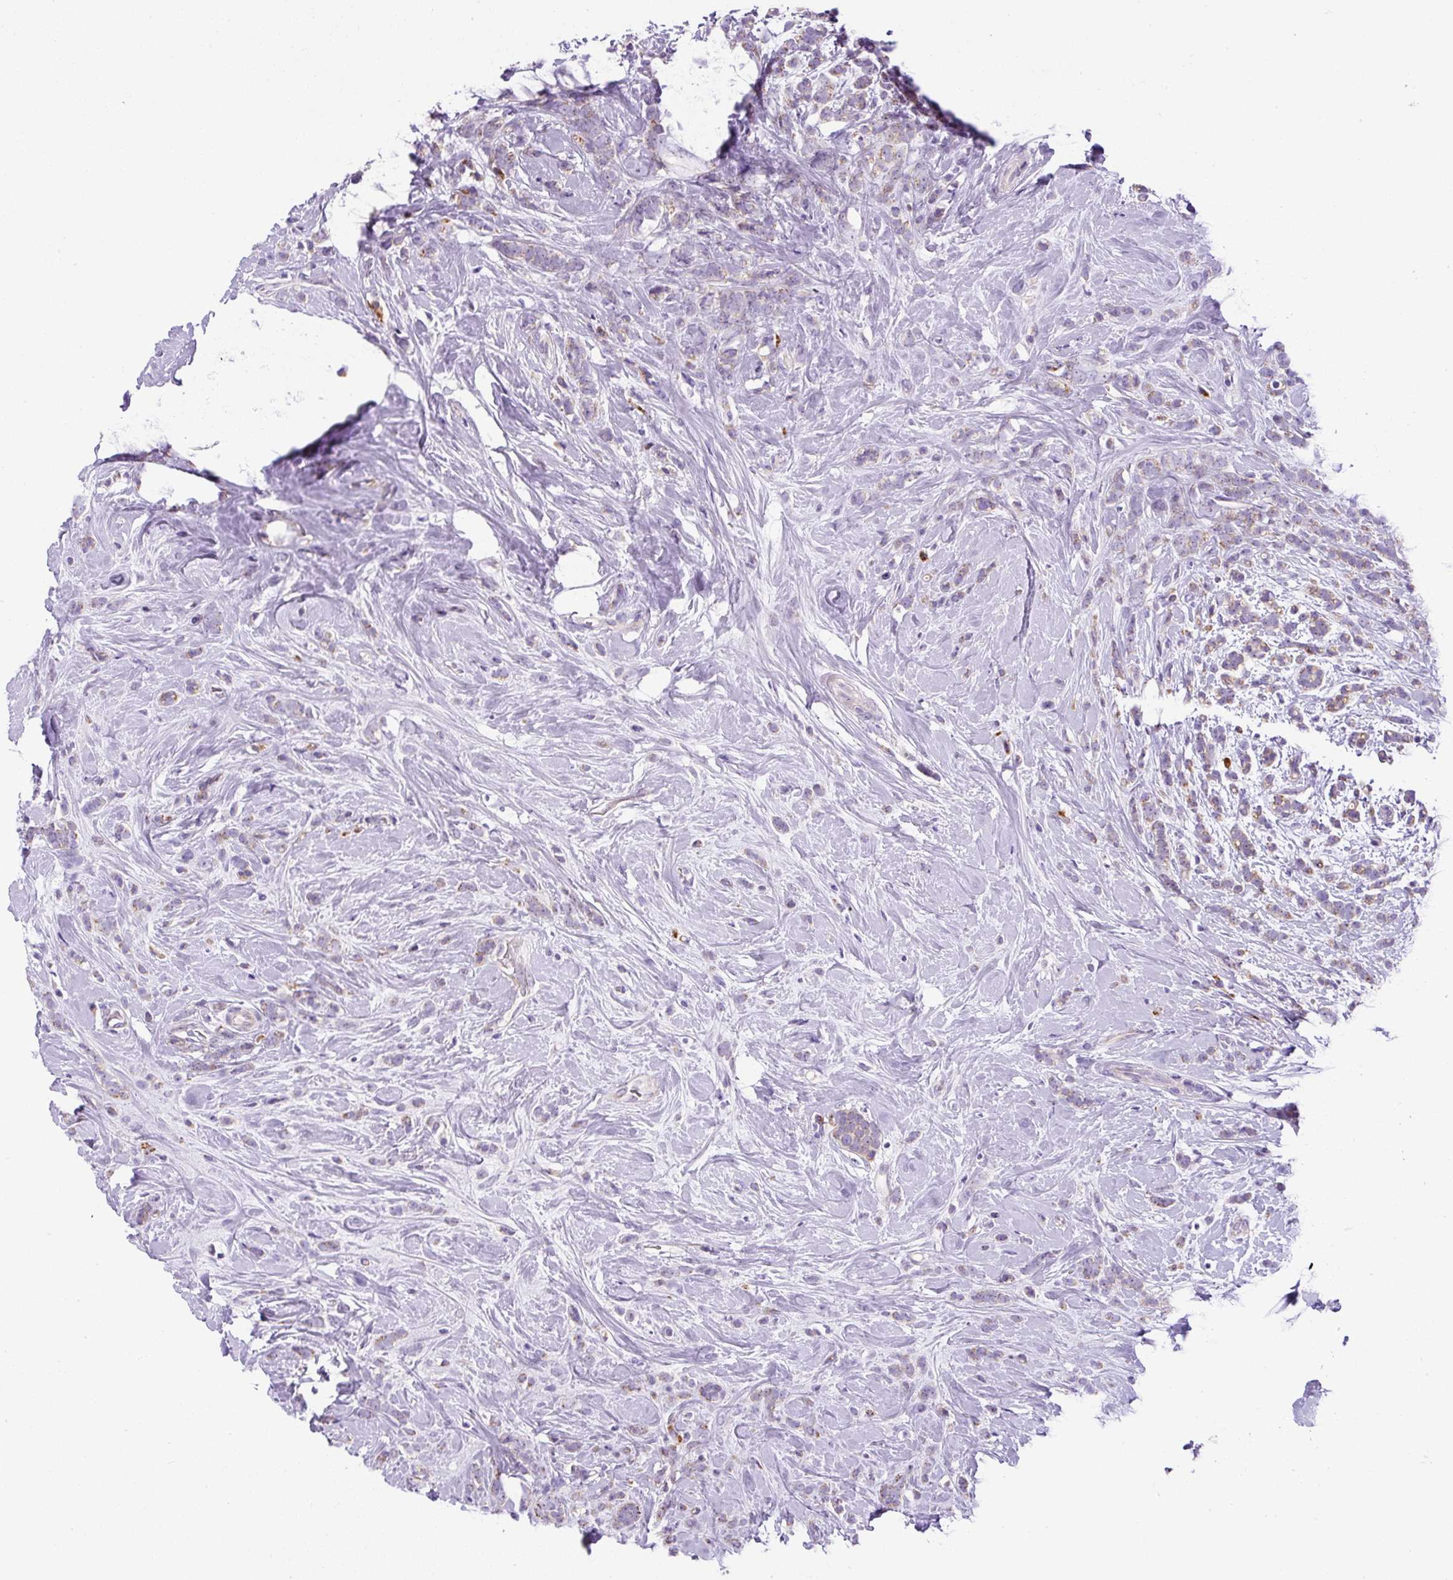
{"staining": {"intensity": "moderate", "quantity": "<25%", "location": "cytoplasmic/membranous"}, "tissue": "breast cancer", "cell_type": "Tumor cells", "image_type": "cancer", "snomed": [{"axis": "morphology", "description": "Lobular carcinoma"}, {"axis": "topography", "description": "Breast"}], "caption": "The immunohistochemical stain labels moderate cytoplasmic/membranous staining in tumor cells of breast lobular carcinoma tissue.", "gene": "ZNF596", "patient": {"sex": "female", "age": 58}}